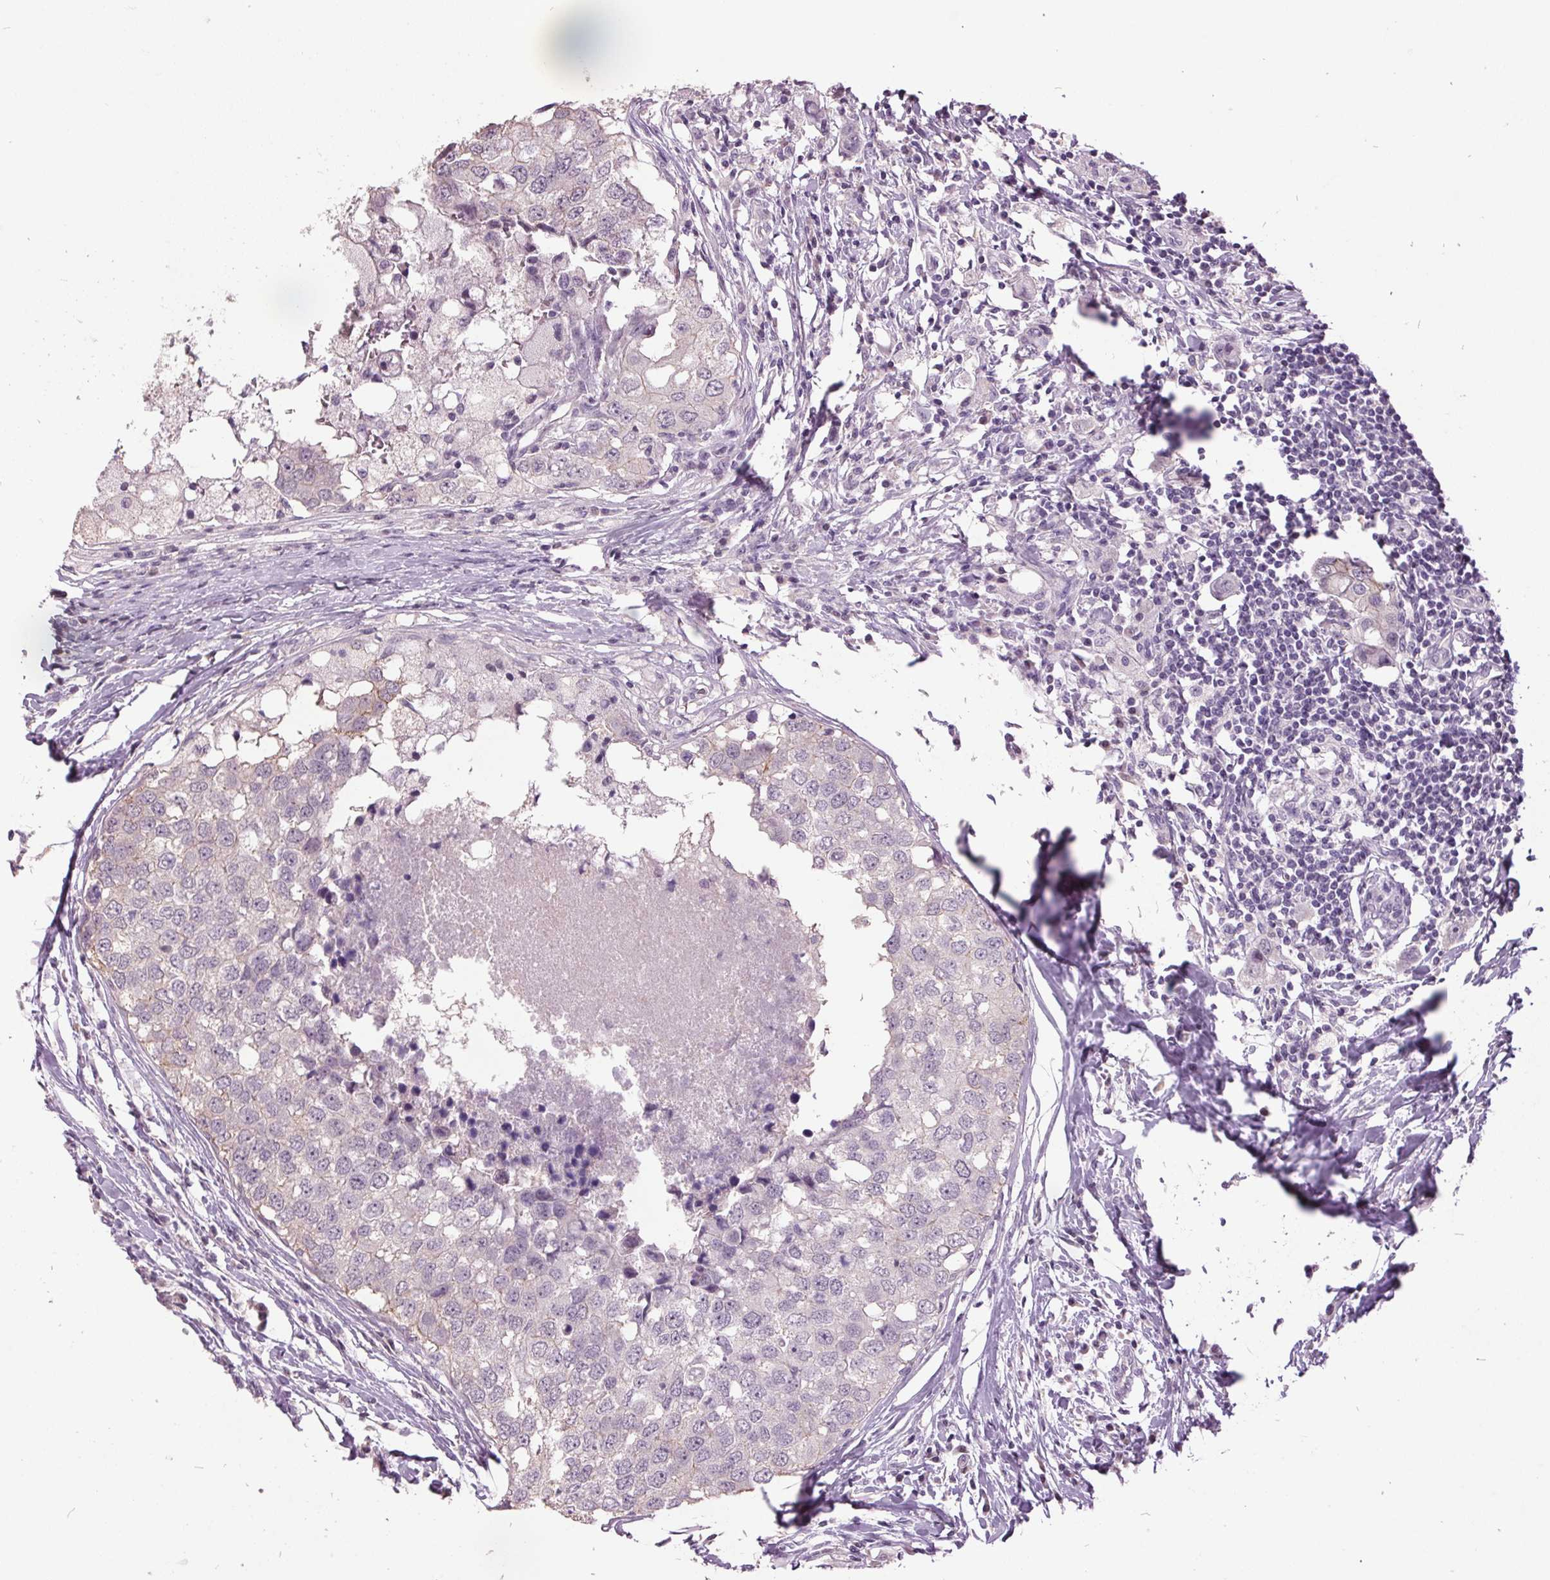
{"staining": {"intensity": "negative", "quantity": "none", "location": "none"}, "tissue": "breast cancer", "cell_type": "Tumor cells", "image_type": "cancer", "snomed": [{"axis": "morphology", "description": "Duct carcinoma"}, {"axis": "topography", "description": "Breast"}], "caption": "There is no significant staining in tumor cells of breast intraductal carcinoma. (DAB (3,3'-diaminobenzidine) IHC, high magnification).", "gene": "C2orf16", "patient": {"sex": "female", "age": 27}}